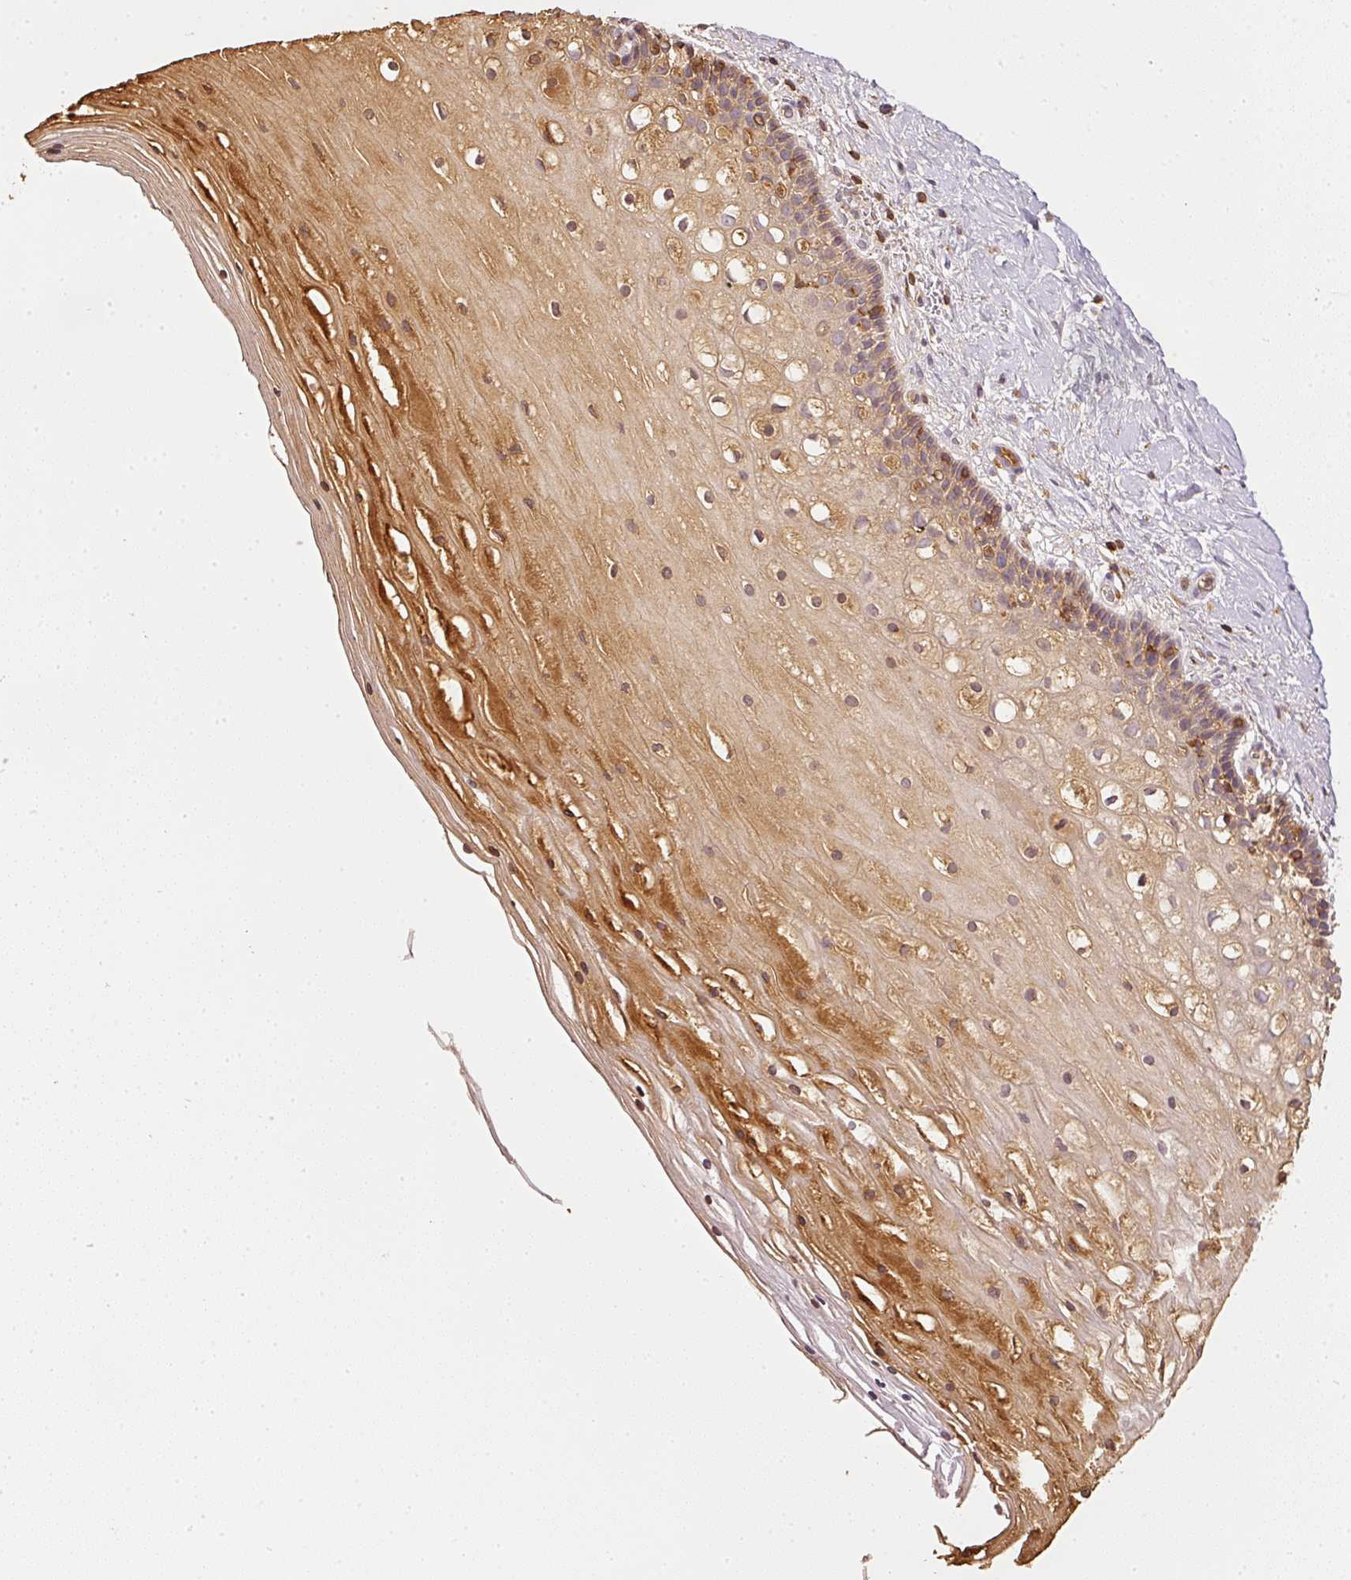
{"staining": {"intensity": "moderate", "quantity": "25%-75%", "location": "cytoplasmic/membranous"}, "tissue": "cervix", "cell_type": "Glandular cells", "image_type": "normal", "snomed": [{"axis": "morphology", "description": "Normal tissue, NOS"}, {"axis": "topography", "description": "Cervix"}], "caption": "Glandular cells demonstrate moderate cytoplasmic/membranous positivity in about 25%-75% of cells in unremarkable cervix.", "gene": "EVL", "patient": {"sex": "female", "age": 36}}